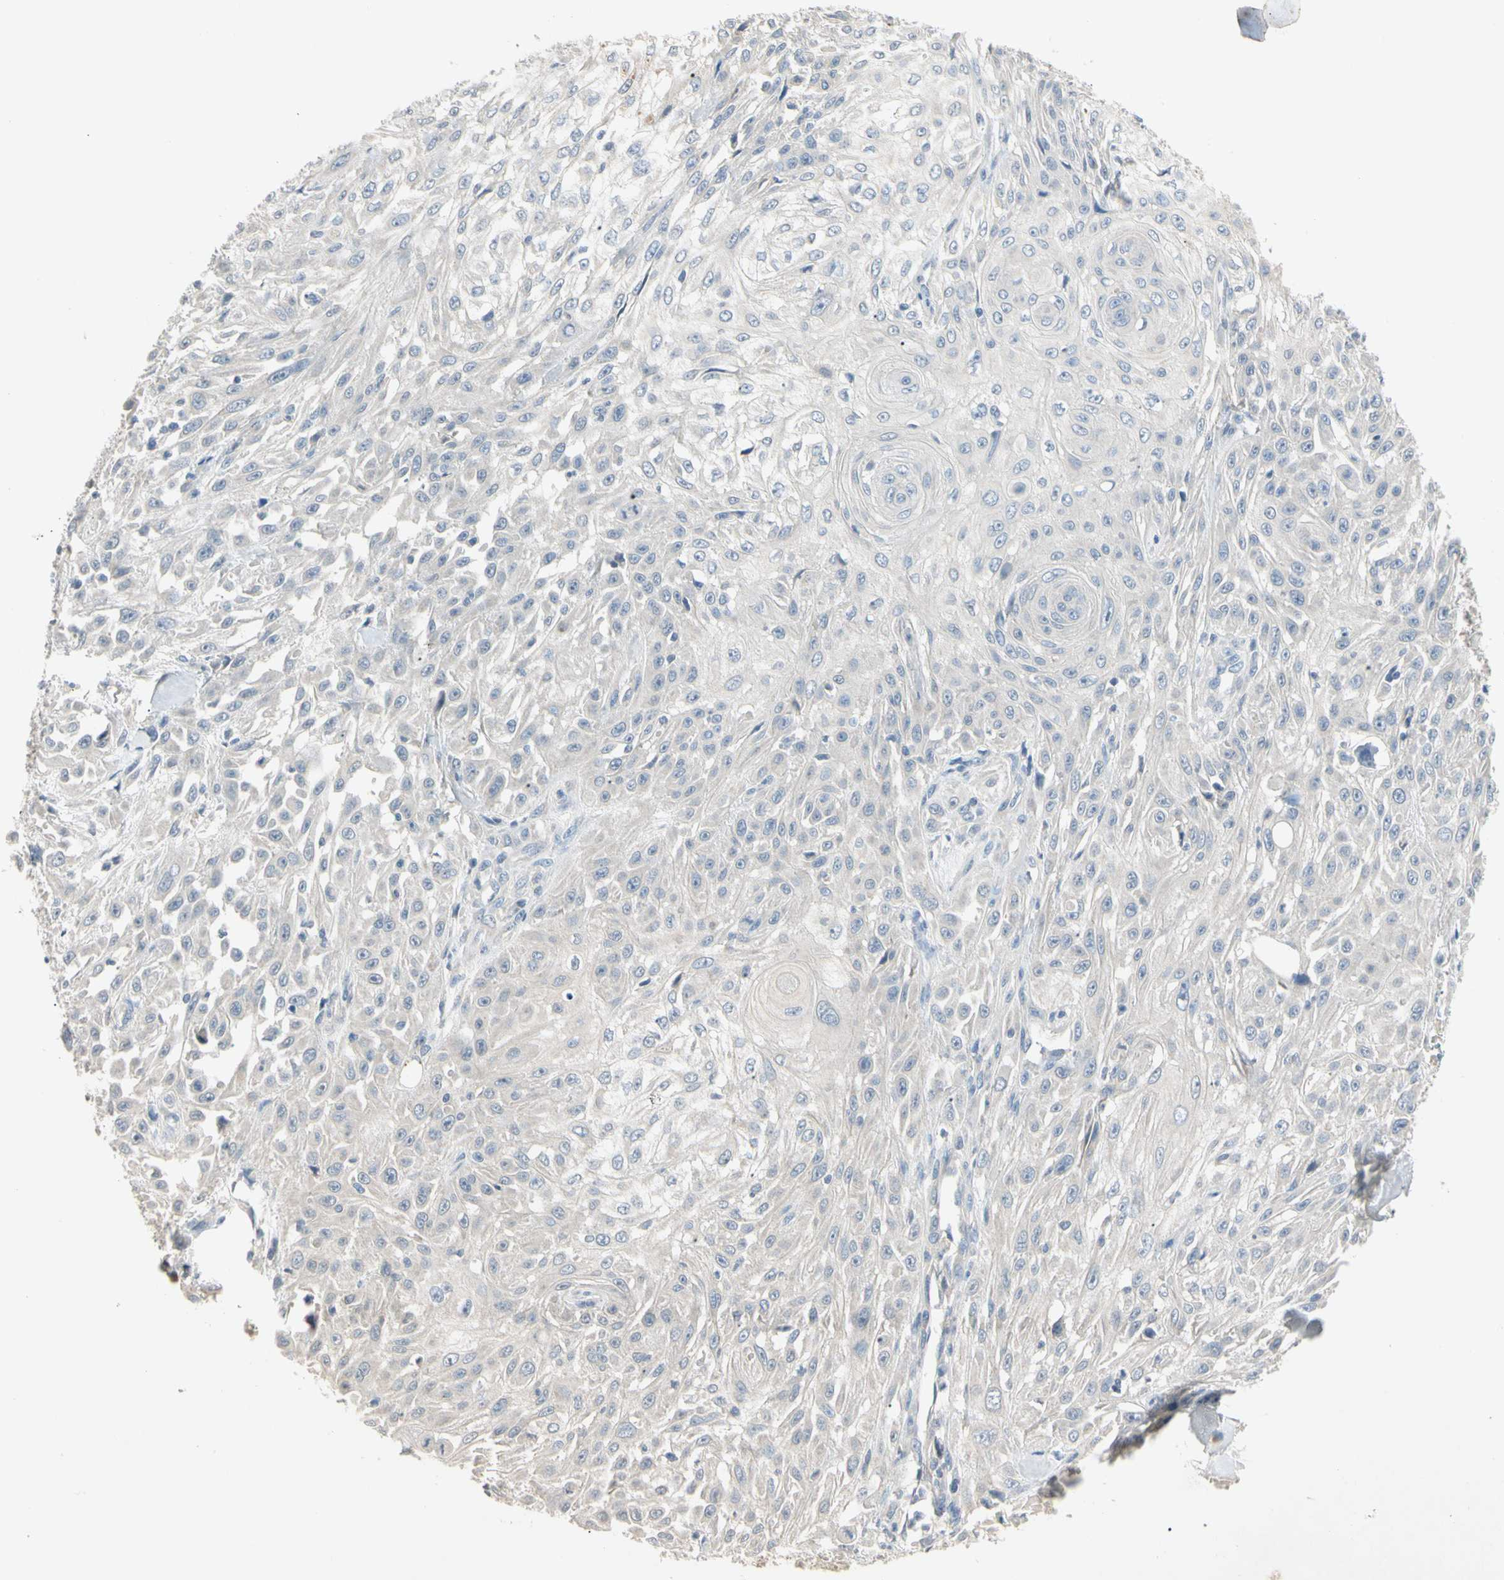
{"staining": {"intensity": "negative", "quantity": "none", "location": "none"}, "tissue": "skin cancer", "cell_type": "Tumor cells", "image_type": "cancer", "snomed": [{"axis": "morphology", "description": "Squamous cell carcinoma, NOS"}, {"axis": "topography", "description": "Skin"}], "caption": "Immunohistochemistry (IHC) image of neoplastic tissue: skin cancer (squamous cell carcinoma) stained with DAB demonstrates no significant protein expression in tumor cells.", "gene": "PRSS21", "patient": {"sex": "male", "age": 75}}